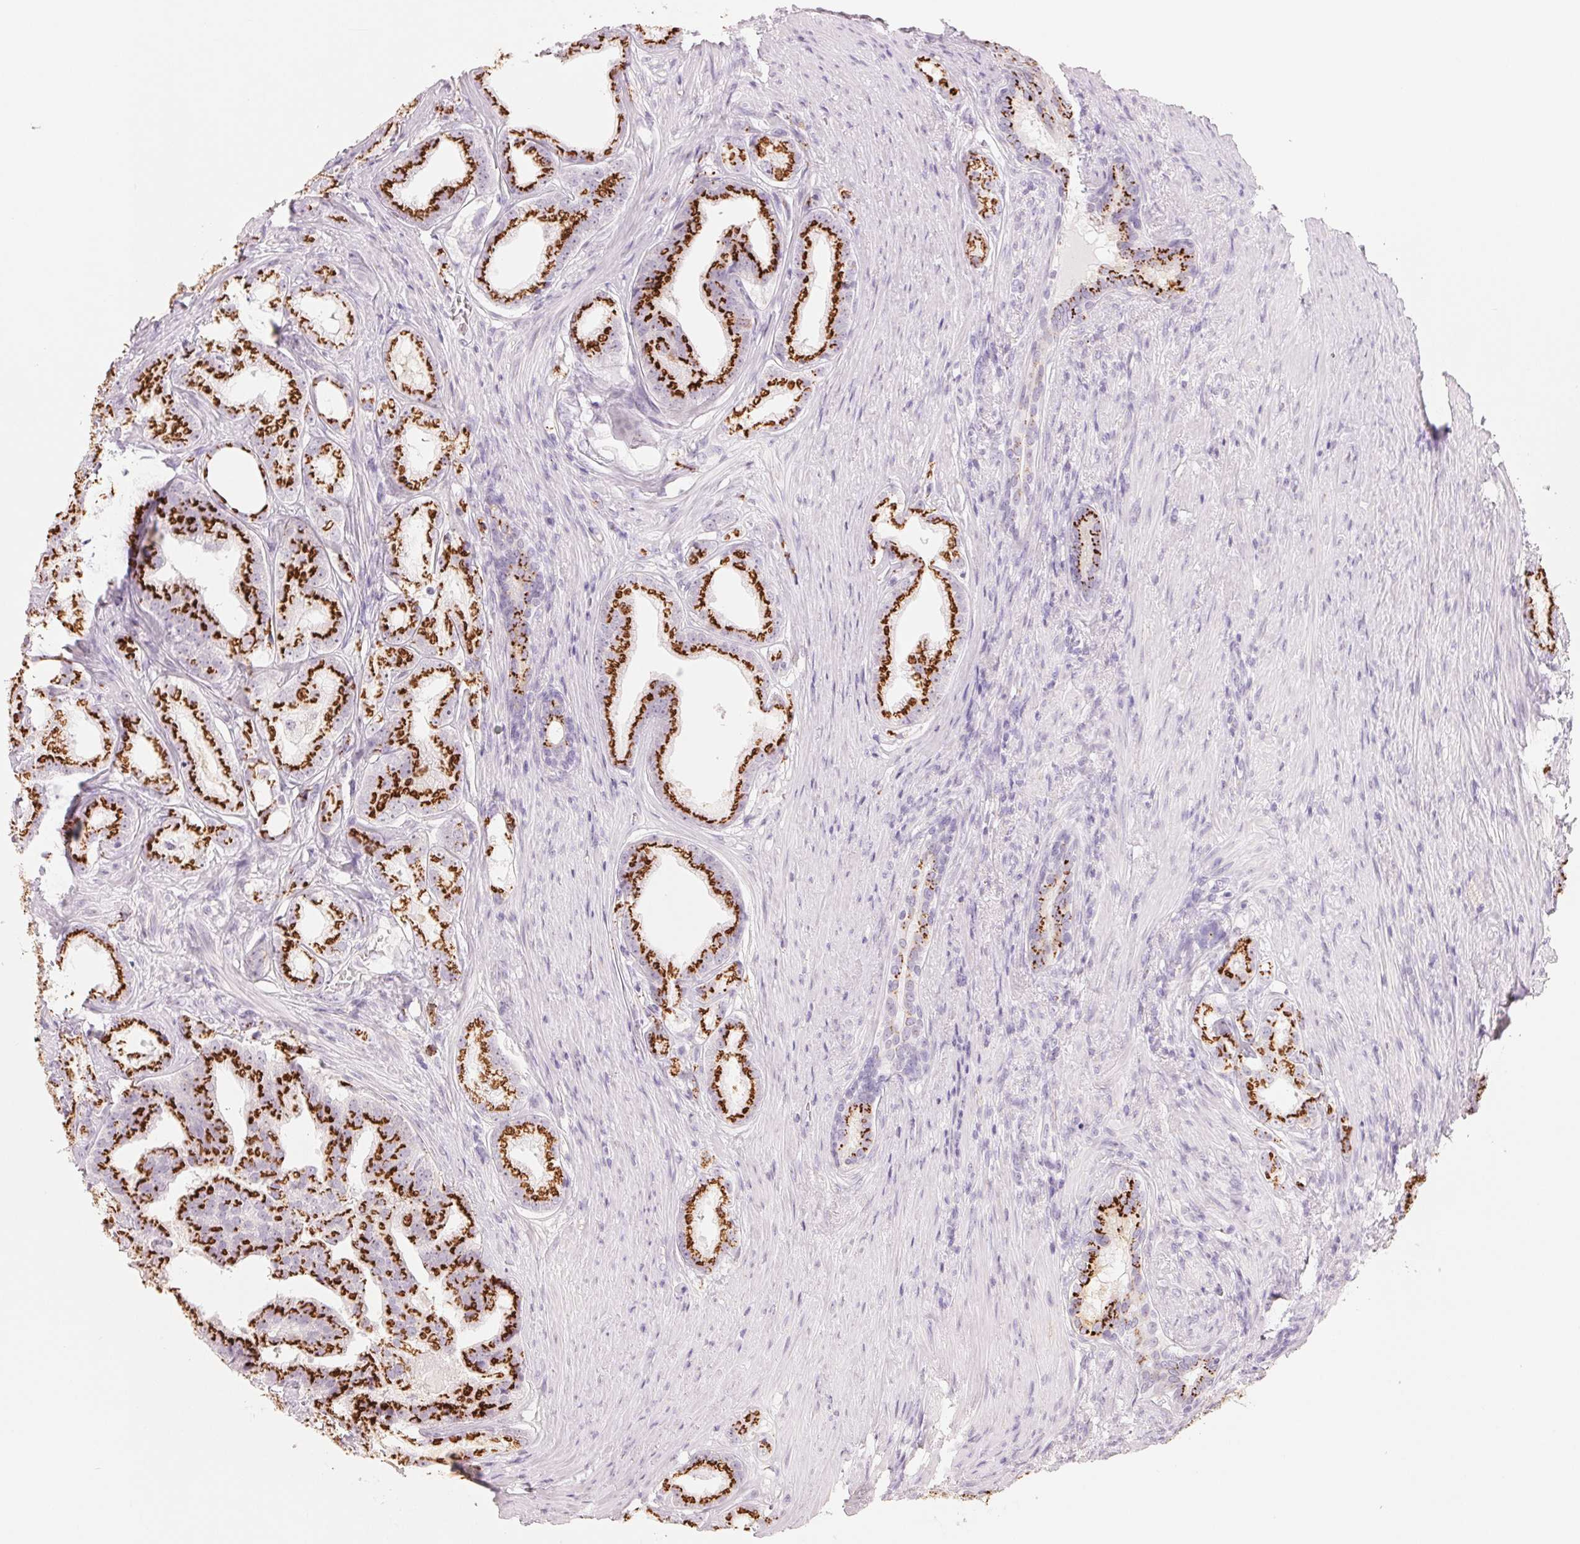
{"staining": {"intensity": "strong", "quantity": ">75%", "location": "cytoplasmic/membranous"}, "tissue": "prostate cancer", "cell_type": "Tumor cells", "image_type": "cancer", "snomed": [{"axis": "morphology", "description": "Adenocarcinoma, Low grade"}, {"axis": "topography", "description": "Prostate"}], "caption": "Immunohistochemistry (IHC) histopathology image of prostate adenocarcinoma (low-grade) stained for a protein (brown), which displays high levels of strong cytoplasmic/membranous positivity in approximately >75% of tumor cells.", "gene": "GALNT7", "patient": {"sex": "male", "age": 65}}